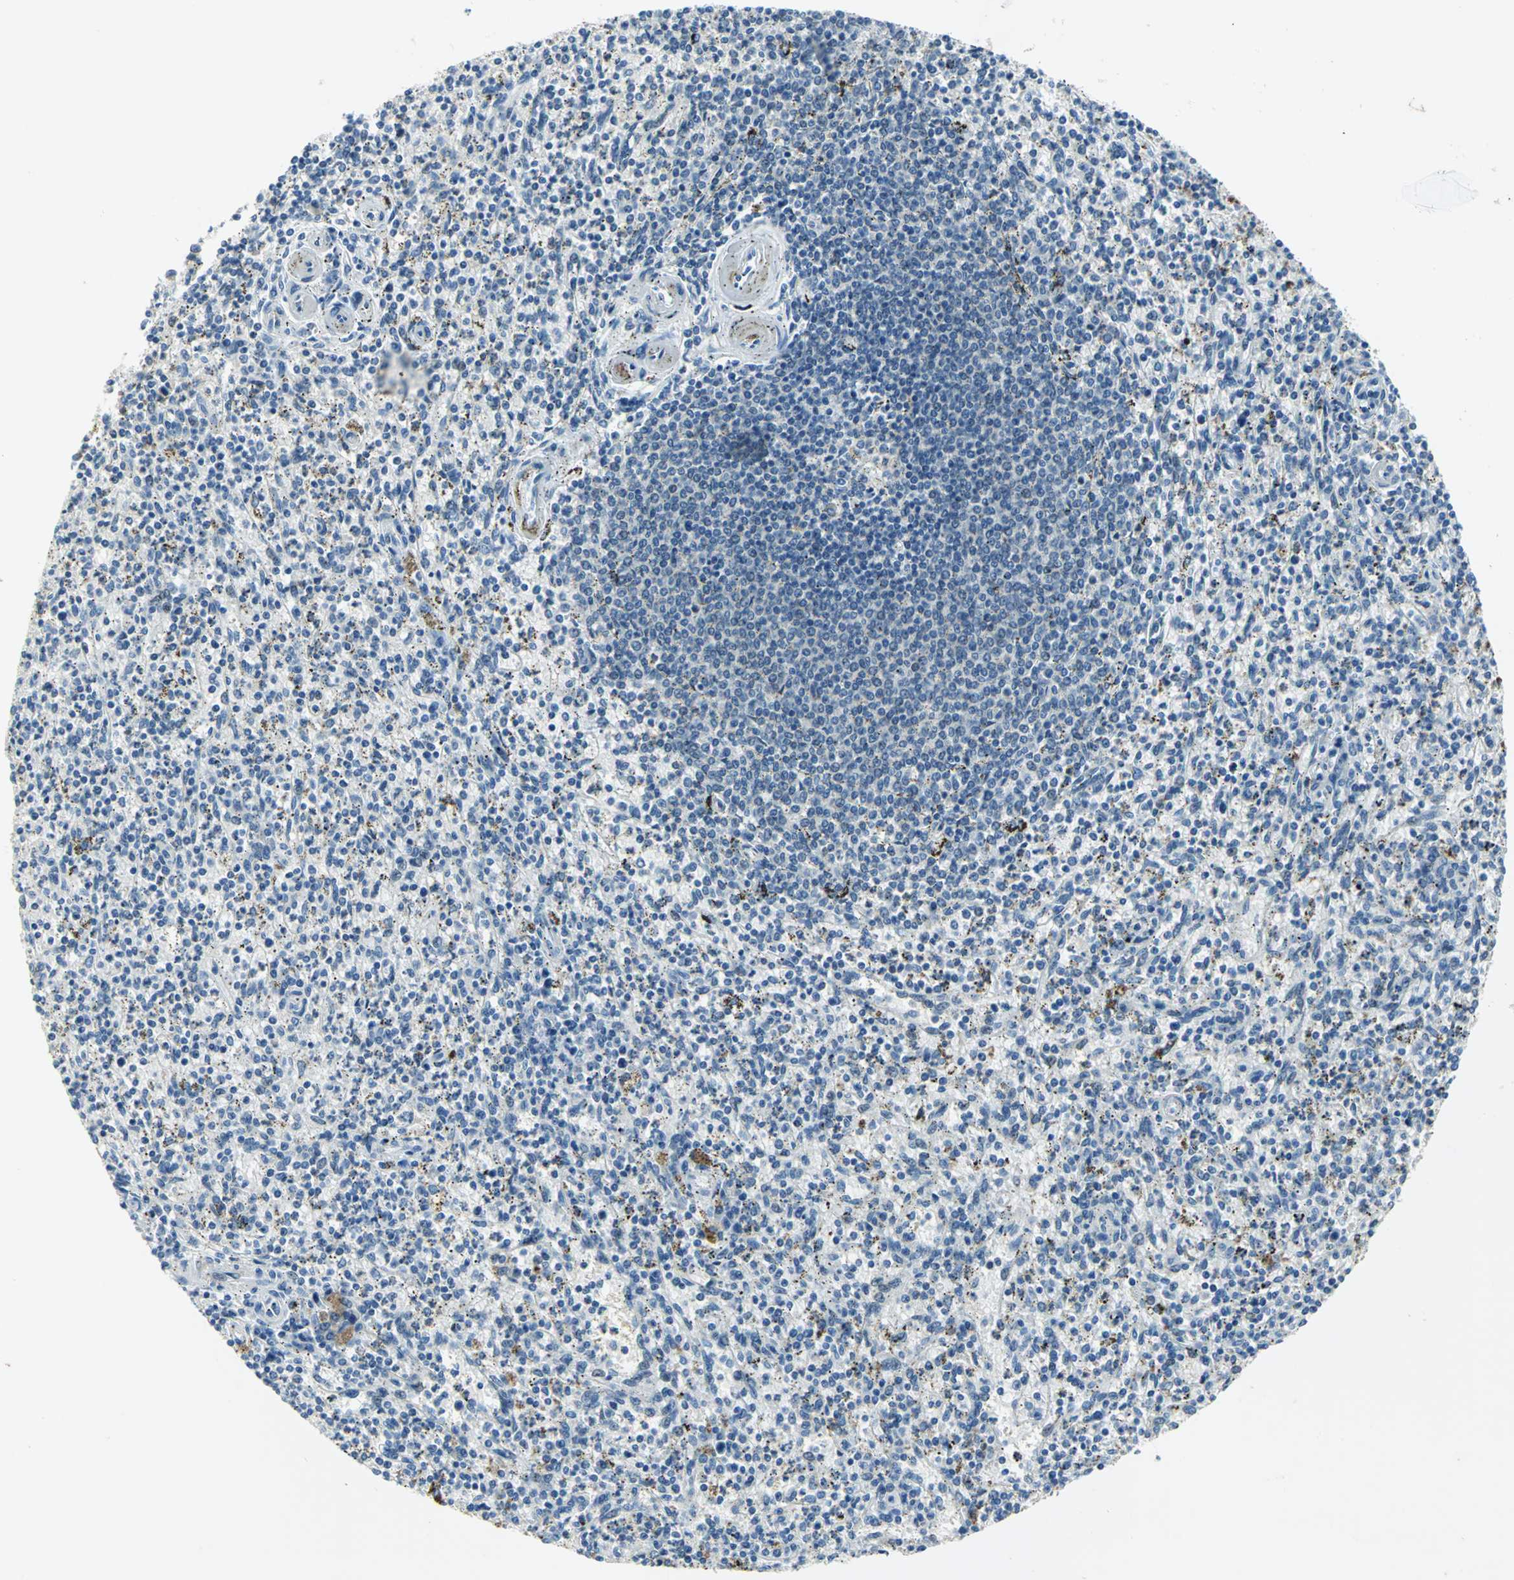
{"staining": {"intensity": "moderate", "quantity": "<25%", "location": "cytoplasmic/membranous"}, "tissue": "spleen", "cell_type": "Cells in red pulp", "image_type": "normal", "snomed": [{"axis": "morphology", "description": "Normal tissue, NOS"}, {"axis": "topography", "description": "Spleen"}], "caption": "Immunohistochemical staining of normal human spleen exhibits moderate cytoplasmic/membranous protein positivity in approximately <25% of cells in red pulp.", "gene": "RAD17", "patient": {"sex": "male", "age": 72}}